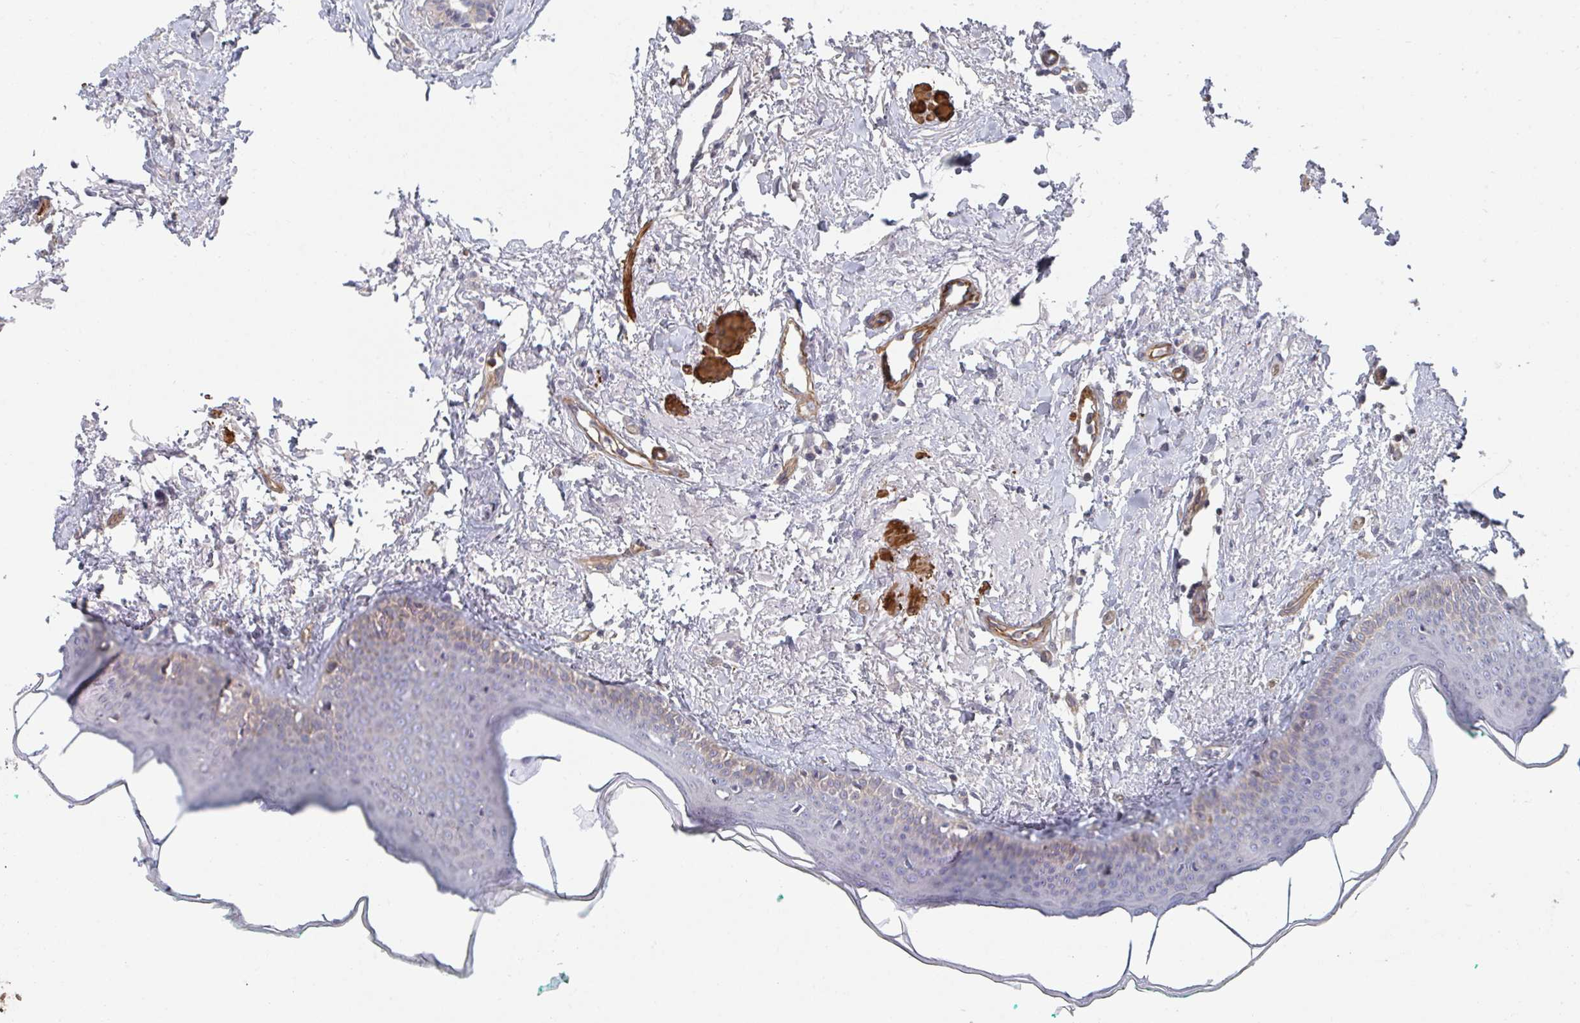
{"staining": {"intensity": "weak", "quantity": "<25%", "location": "cytoplasmic/membranous"}, "tissue": "oral mucosa", "cell_type": "Squamous epithelial cells", "image_type": "normal", "snomed": [{"axis": "morphology", "description": "Normal tissue, NOS"}, {"axis": "topography", "description": "Oral tissue"}], "caption": "Immunohistochemistry (IHC) photomicrograph of normal oral mucosa stained for a protein (brown), which demonstrates no staining in squamous epithelial cells.", "gene": "NEURL4", "patient": {"sex": "female", "age": 70}}